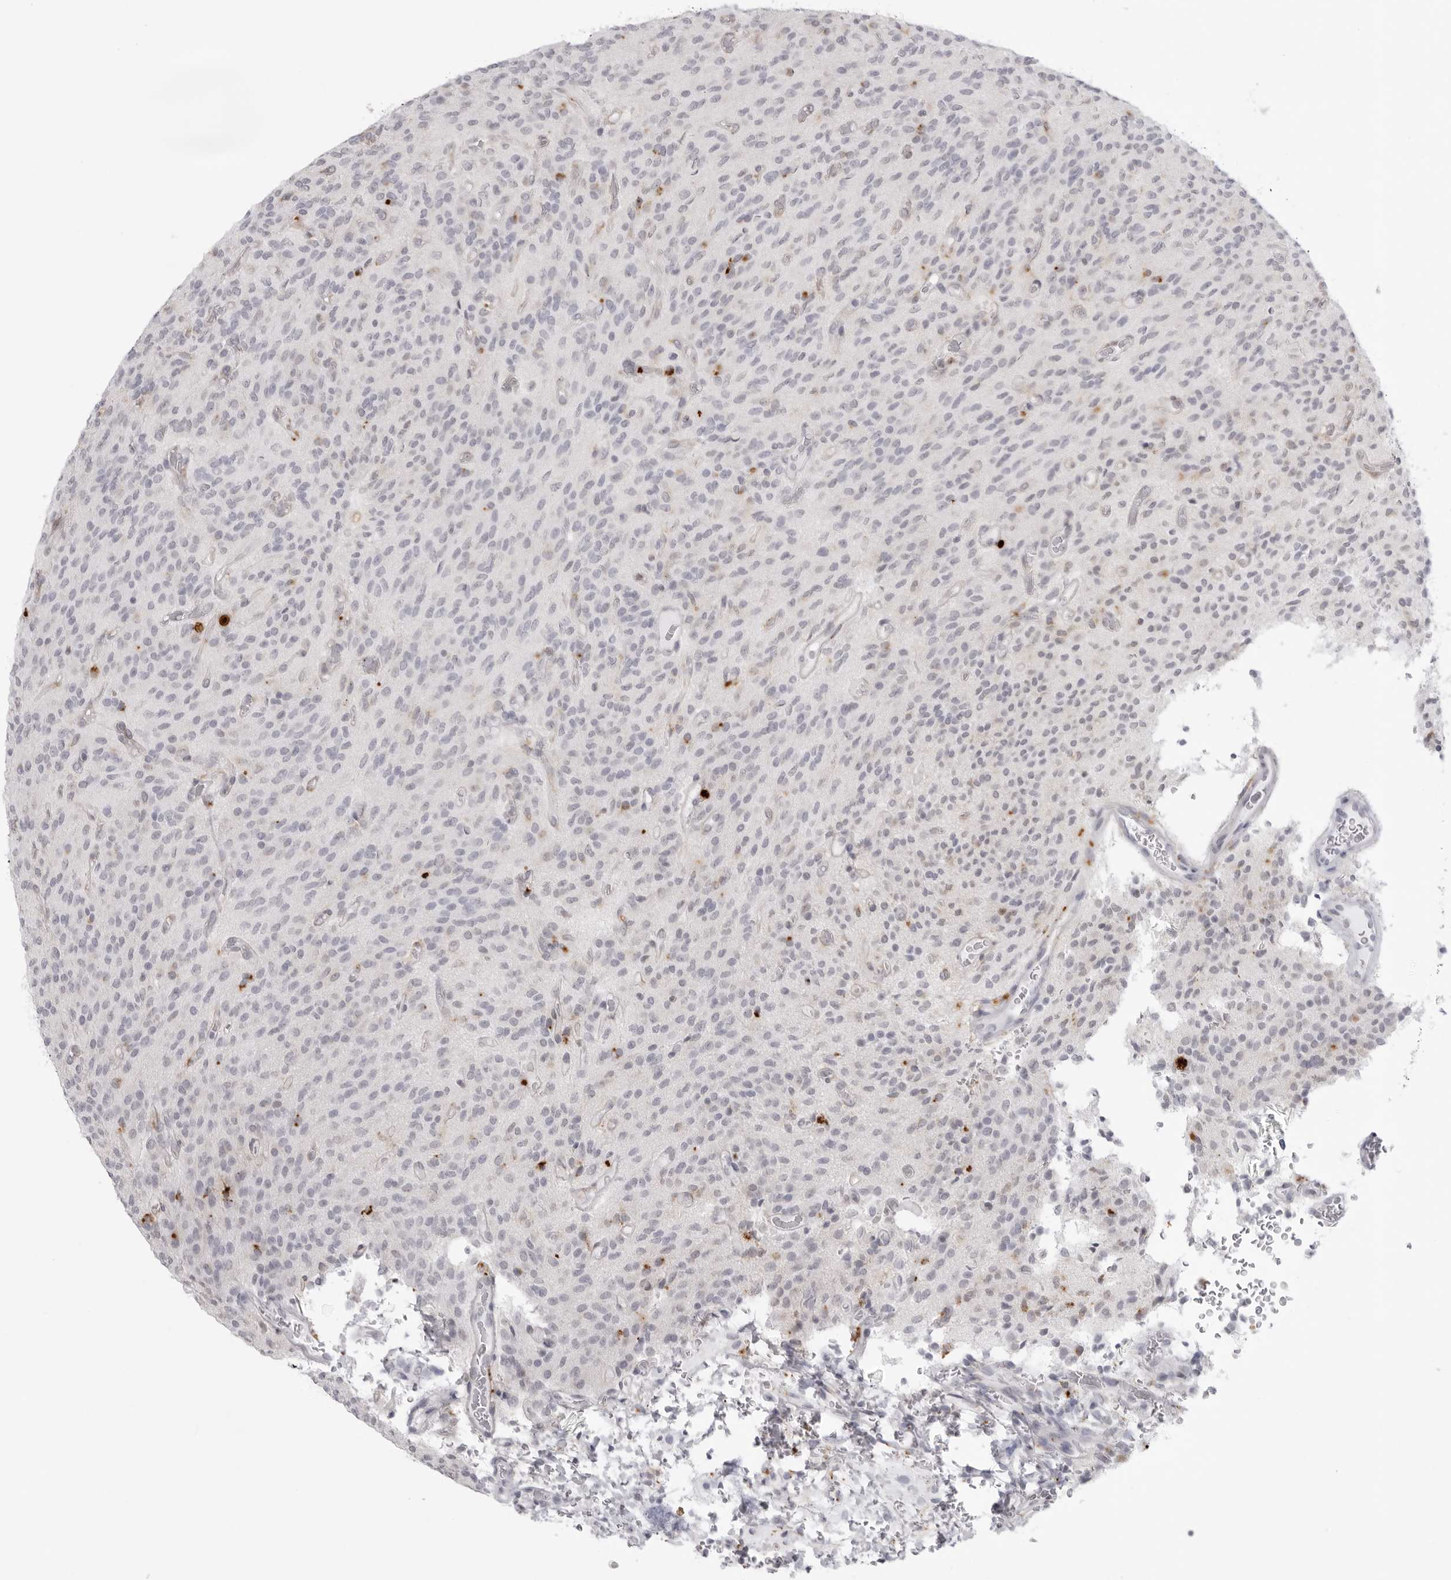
{"staining": {"intensity": "negative", "quantity": "none", "location": "none"}, "tissue": "glioma", "cell_type": "Tumor cells", "image_type": "cancer", "snomed": [{"axis": "morphology", "description": "Glioma, malignant, High grade"}, {"axis": "topography", "description": "Brain"}], "caption": "There is no significant expression in tumor cells of high-grade glioma (malignant).", "gene": "IL25", "patient": {"sex": "male", "age": 34}}